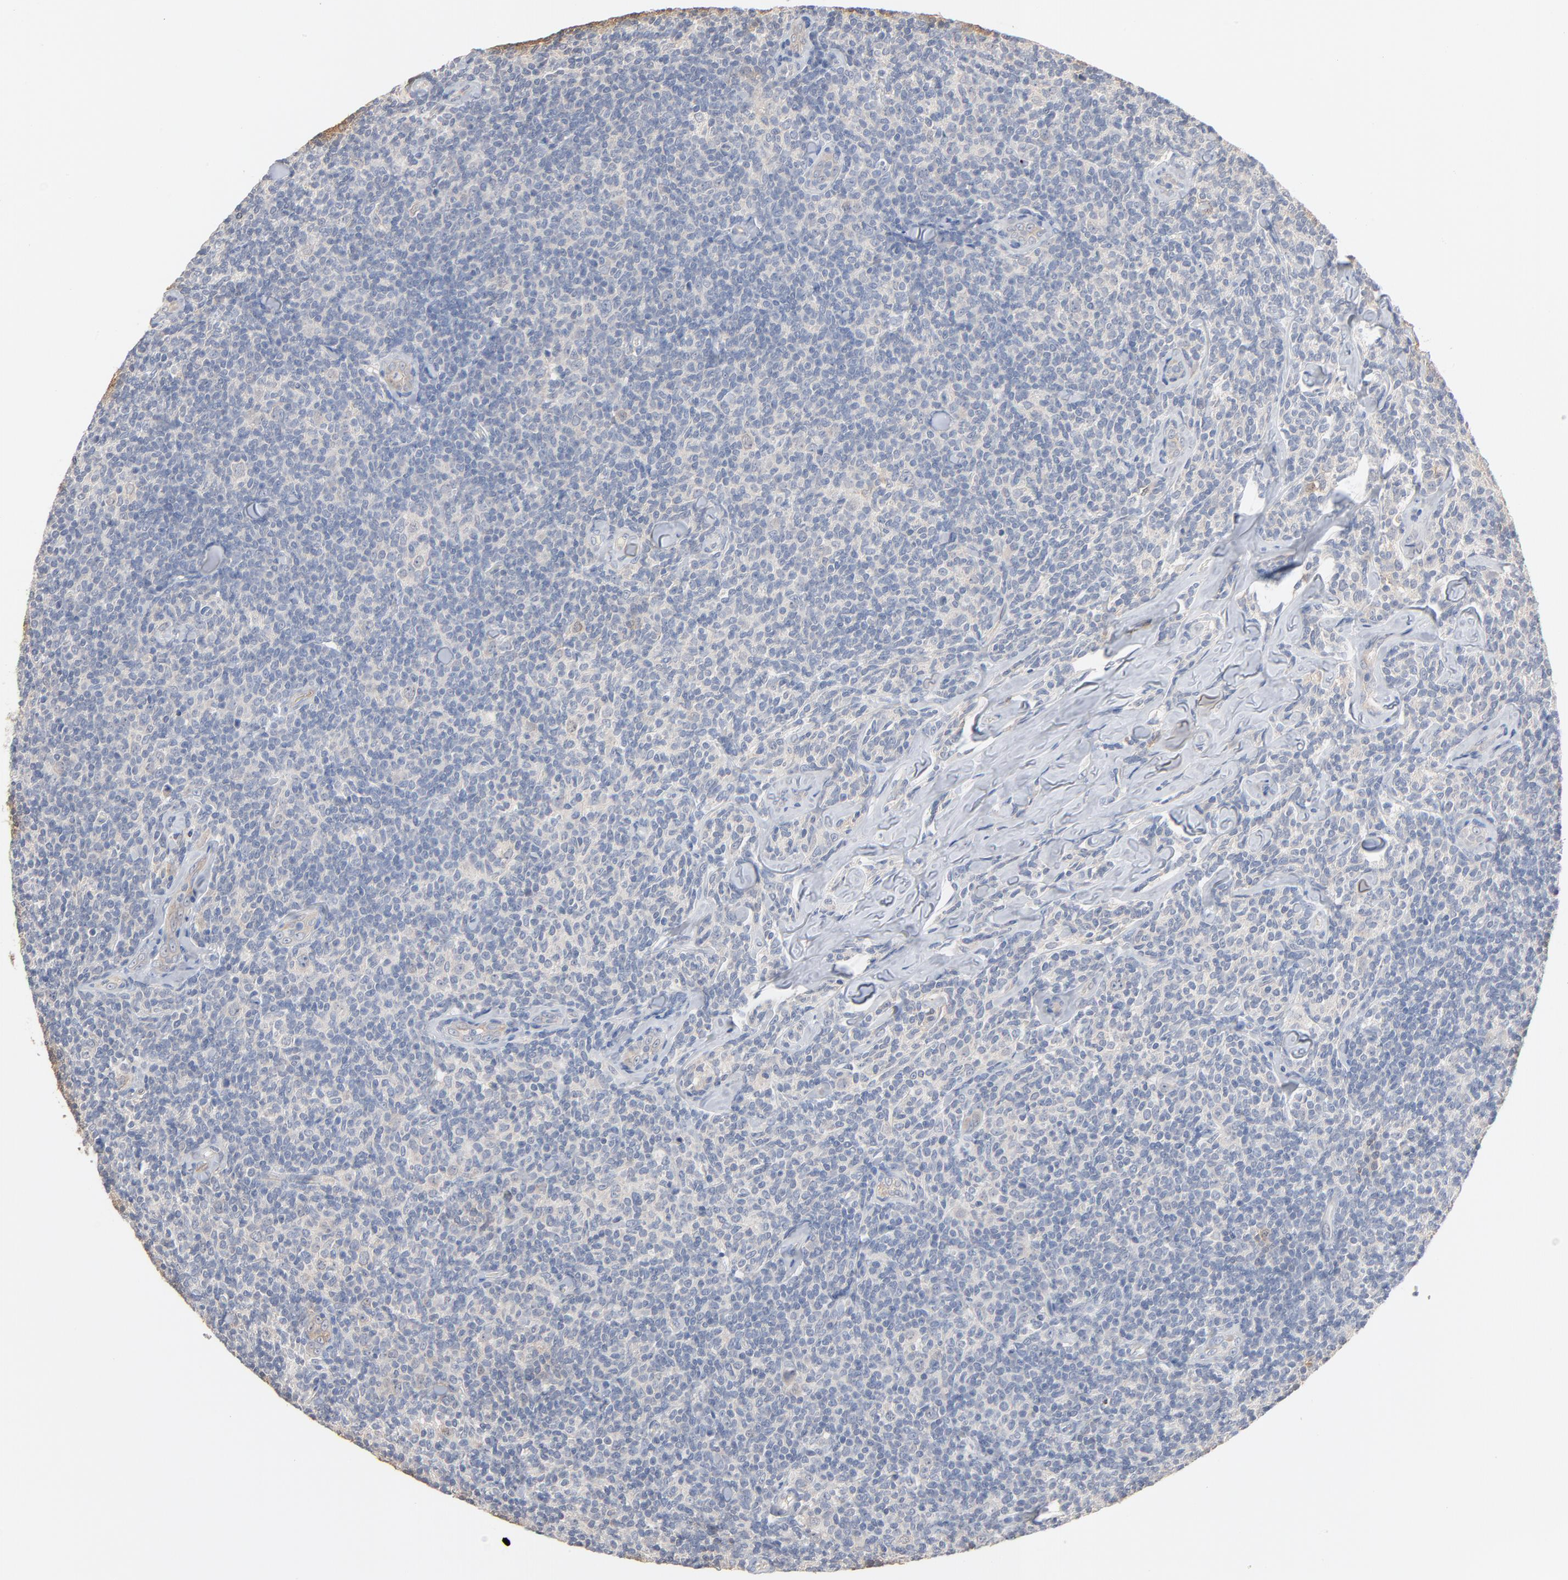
{"staining": {"intensity": "negative", "quantity": "none", "location": "none"}, "tissue": "lymphoma", "cell_type": "Tumor cells", "image_type": "cancer", "snomed": [{"axis": "morphology", "description": "Malignant lymphoma, non-Hodgkin's type, Low grade"}, {"axis": "topography", "description": "Lymph node"}], "caption": "Lymphoma stained for a protein using immunohistochemistry (IHC) displays no positivity tumor cells.", "gene": "EPCAM", "patient": {"sex": "female", "age": 56}}